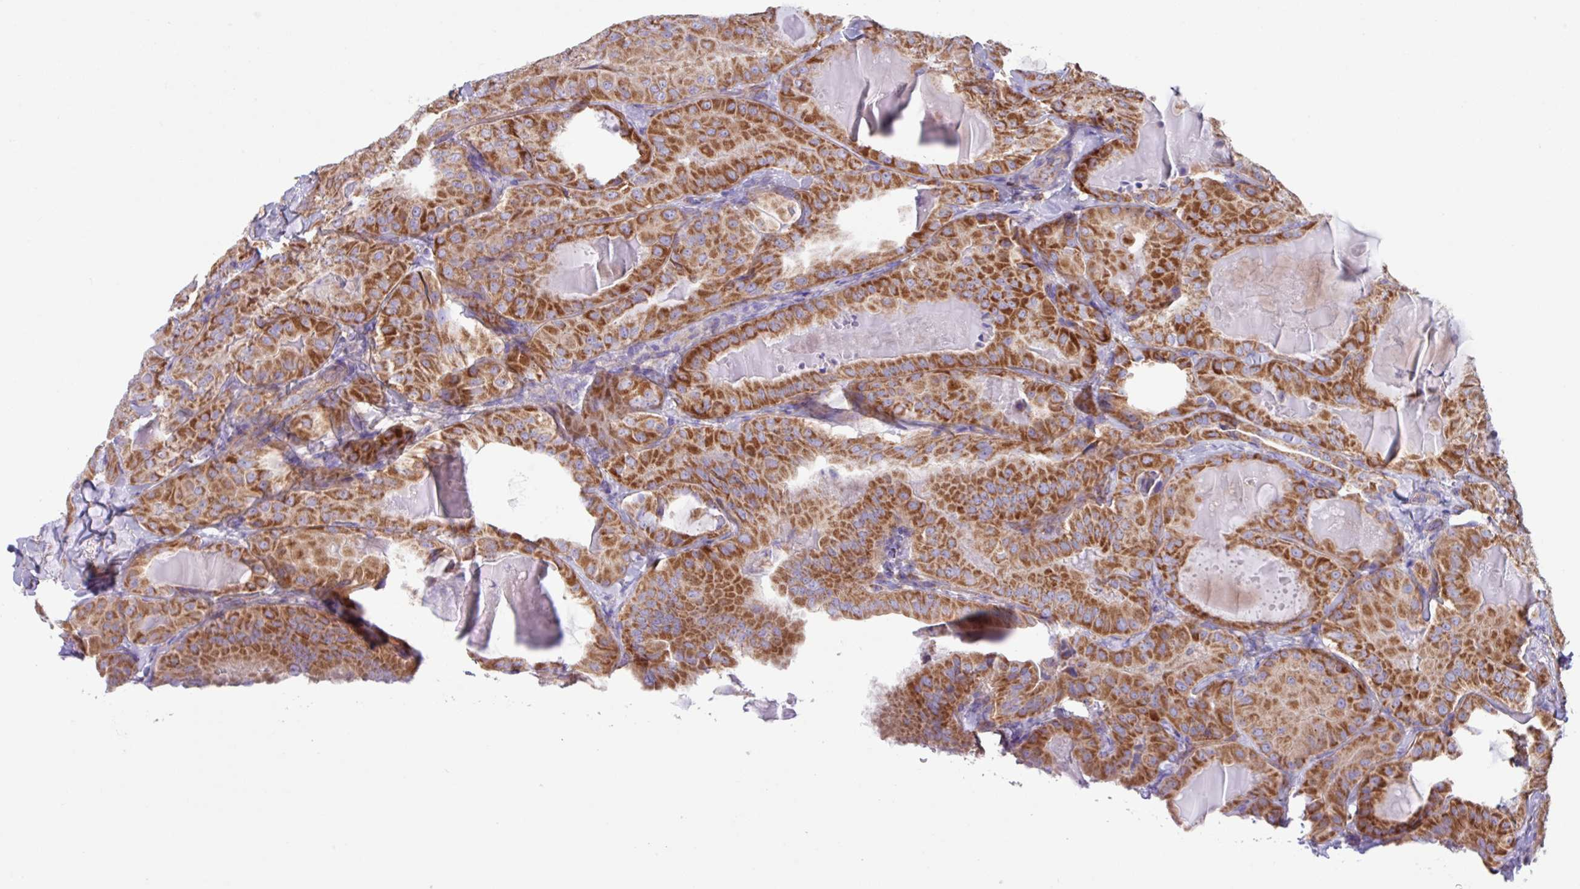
{"staining": {"intensity": "strong", "quantity": ">75%", "location": "cytoplasmic/membranous"}, "tissue": "thyroid cancer", "cell_type": "Tumor cells", "image_type": "cancer", "snomed": [{"axis": "morphology", "description": "Papillary adenocarcinoma, NOS"}, {"axis": "topography", "description": "Thyroid gland"}], "caption": "Thyroid papillary adenocarcinoma tissue displays strong cytoplasmic/membranous staining in approximately >75% of tumor cells, visualized by immunohistochemistry.", "gene": "OTULIN", "patient": {"sex": "female", "age": 68}}